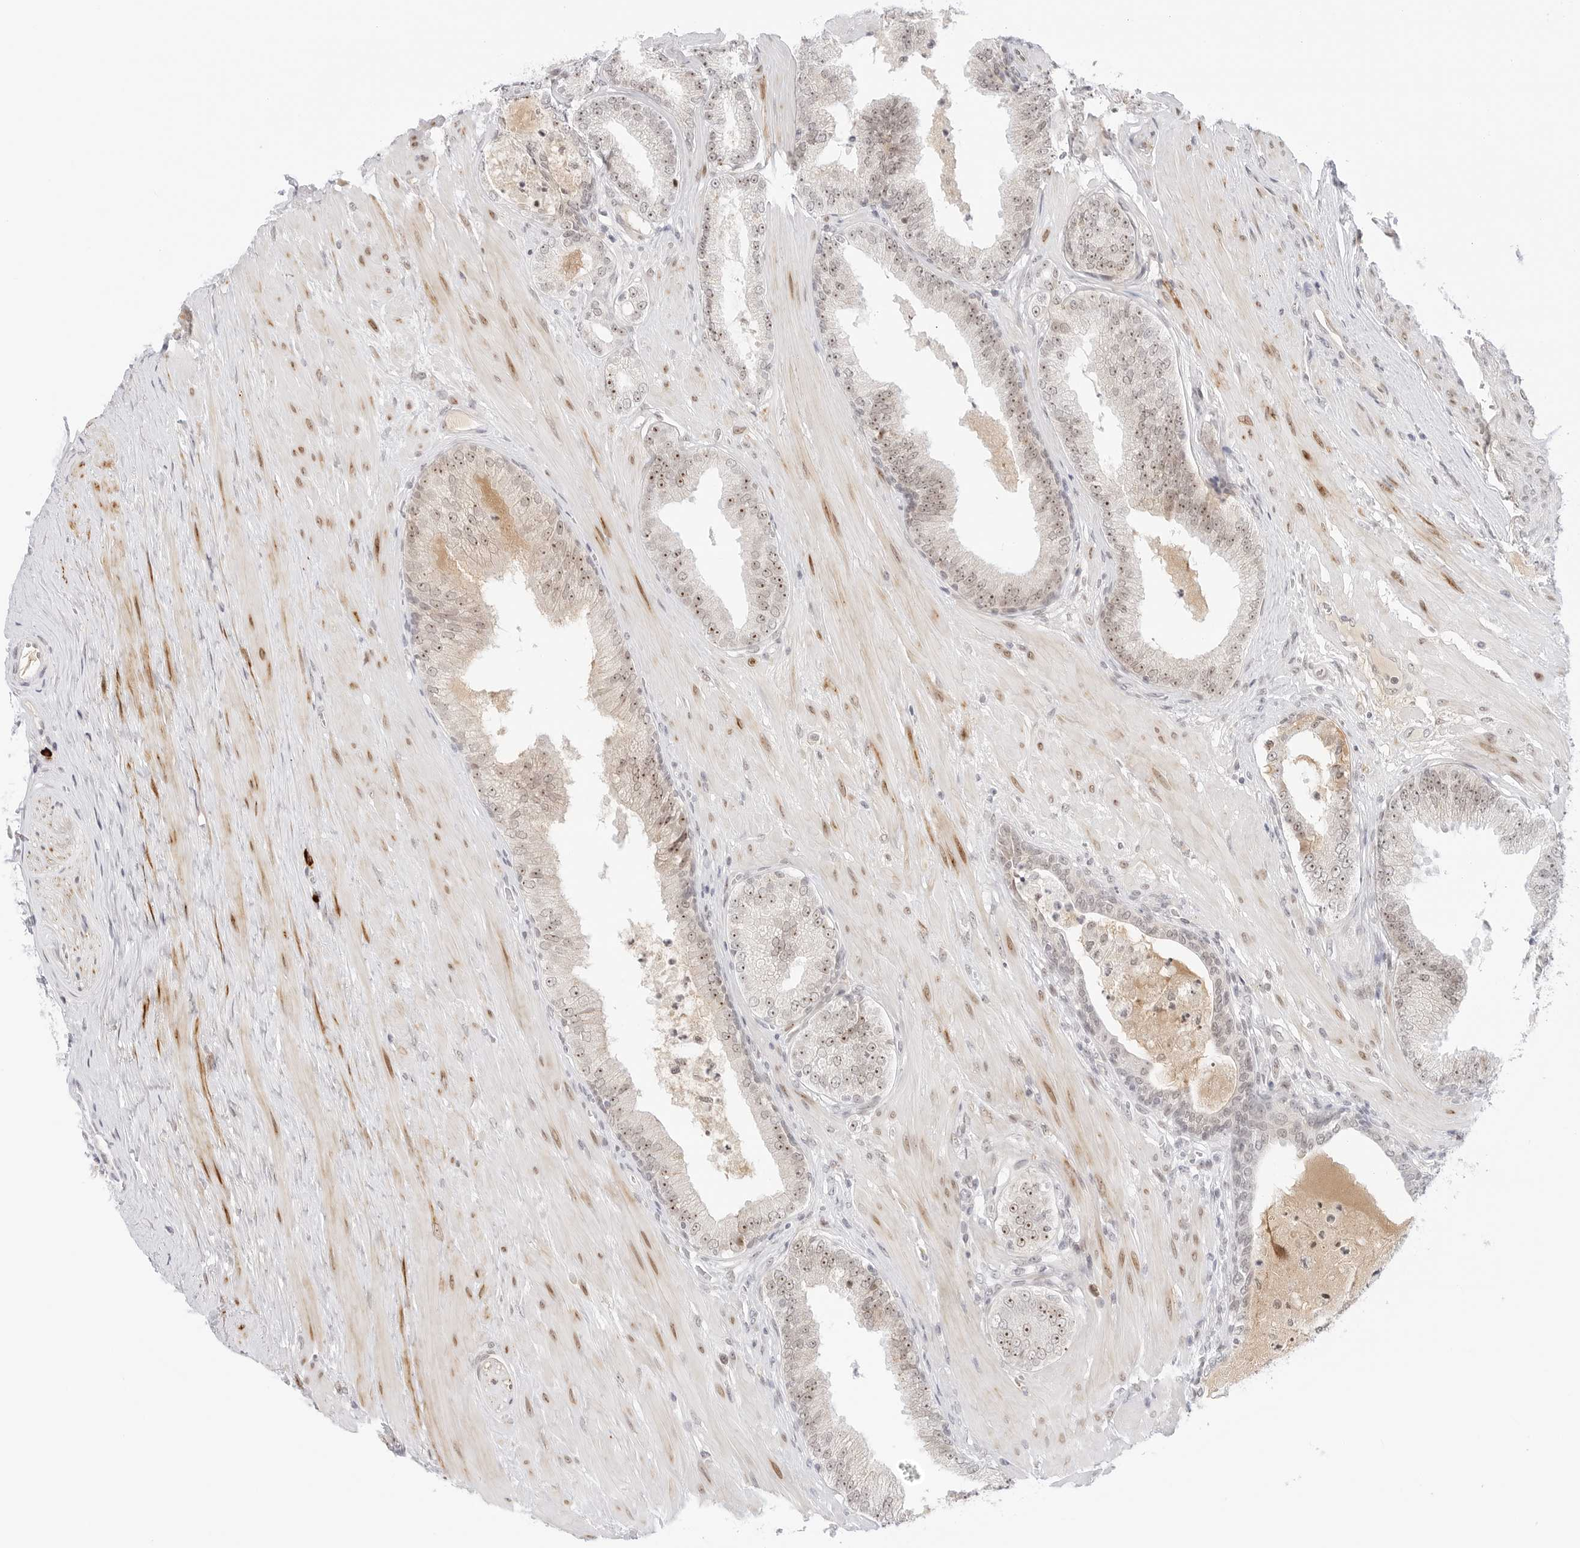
{"staining": {"intensity": "moderate", "quantity": "<25%", "location": "nuclear"}, "tissue": "prostate cancer", "cell_type": "Tumor cells", "image_type": "cancer", "snomed": [{"axis": "morphology", "description": "Adenocarcinoma, Low grade"}, {"axis": "topography", "description": "Prostate"}], "caption": "Tumor cells exhibit low levels of moderate nuclear staining in approximately <25% of cells in human prostate low-grade adenocarcinoma.", "gene": "HIPK3", "patient": {"sex": "male", "age": 63}}